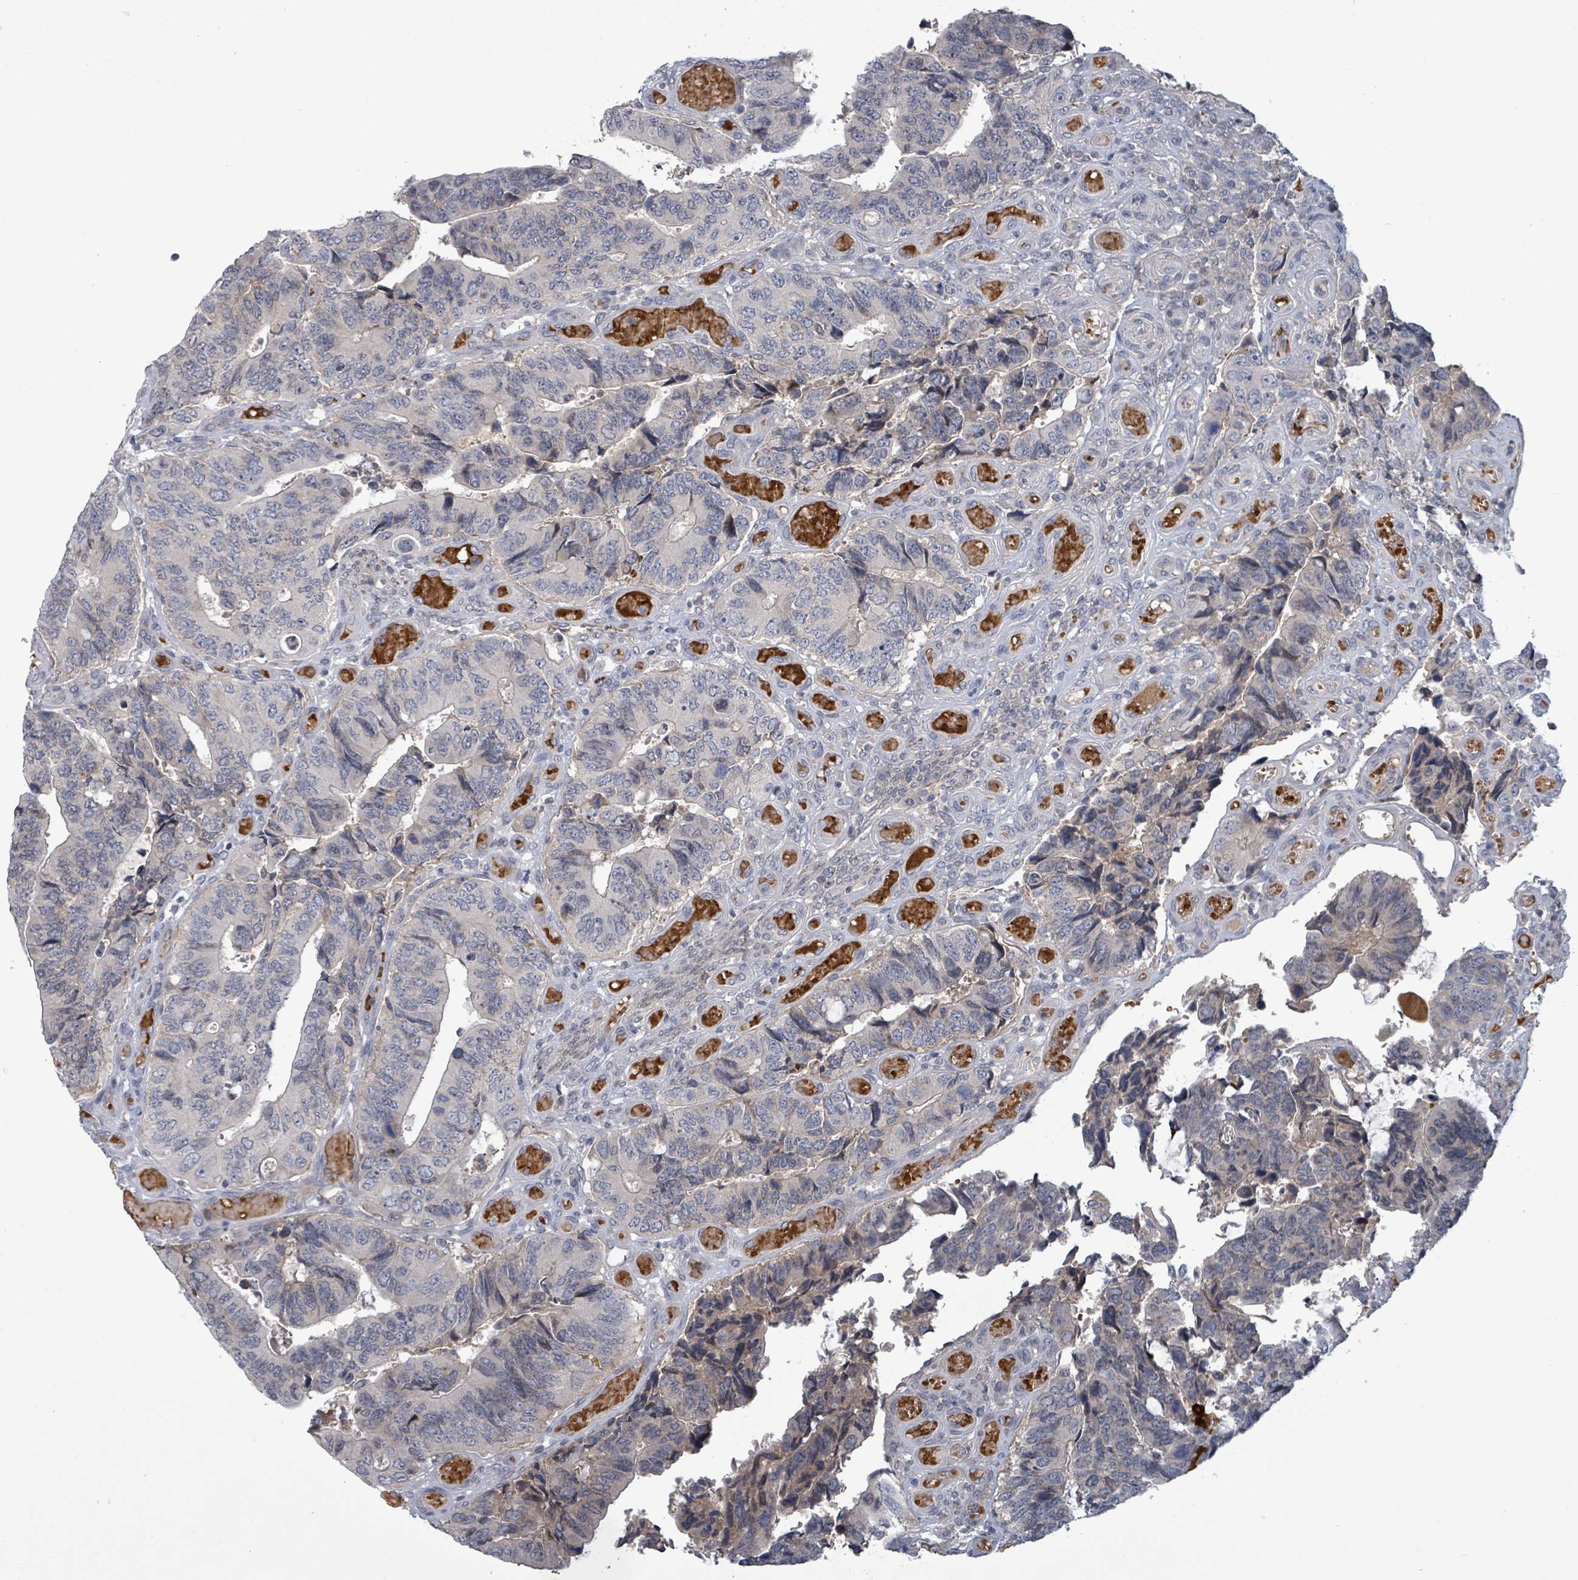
{"staining": {"intensity": "negative", "quantity": "none", "location": "none"}, "tissue": "colorectal cancer", "cell_type": "Tumor cells", "image_type": "cancer", "snomed": [{"axis": "morphology", "description": "Adenocarcinoma, NOS"}, {"axis": "topography", "description": "Colon"}], "caption": "Immunohistochemical staining of colorectal cancer demonstrates no significant expression in tumor cells.", "gene": "GRM8", "patient": {"sex": "male", "age": 87}}